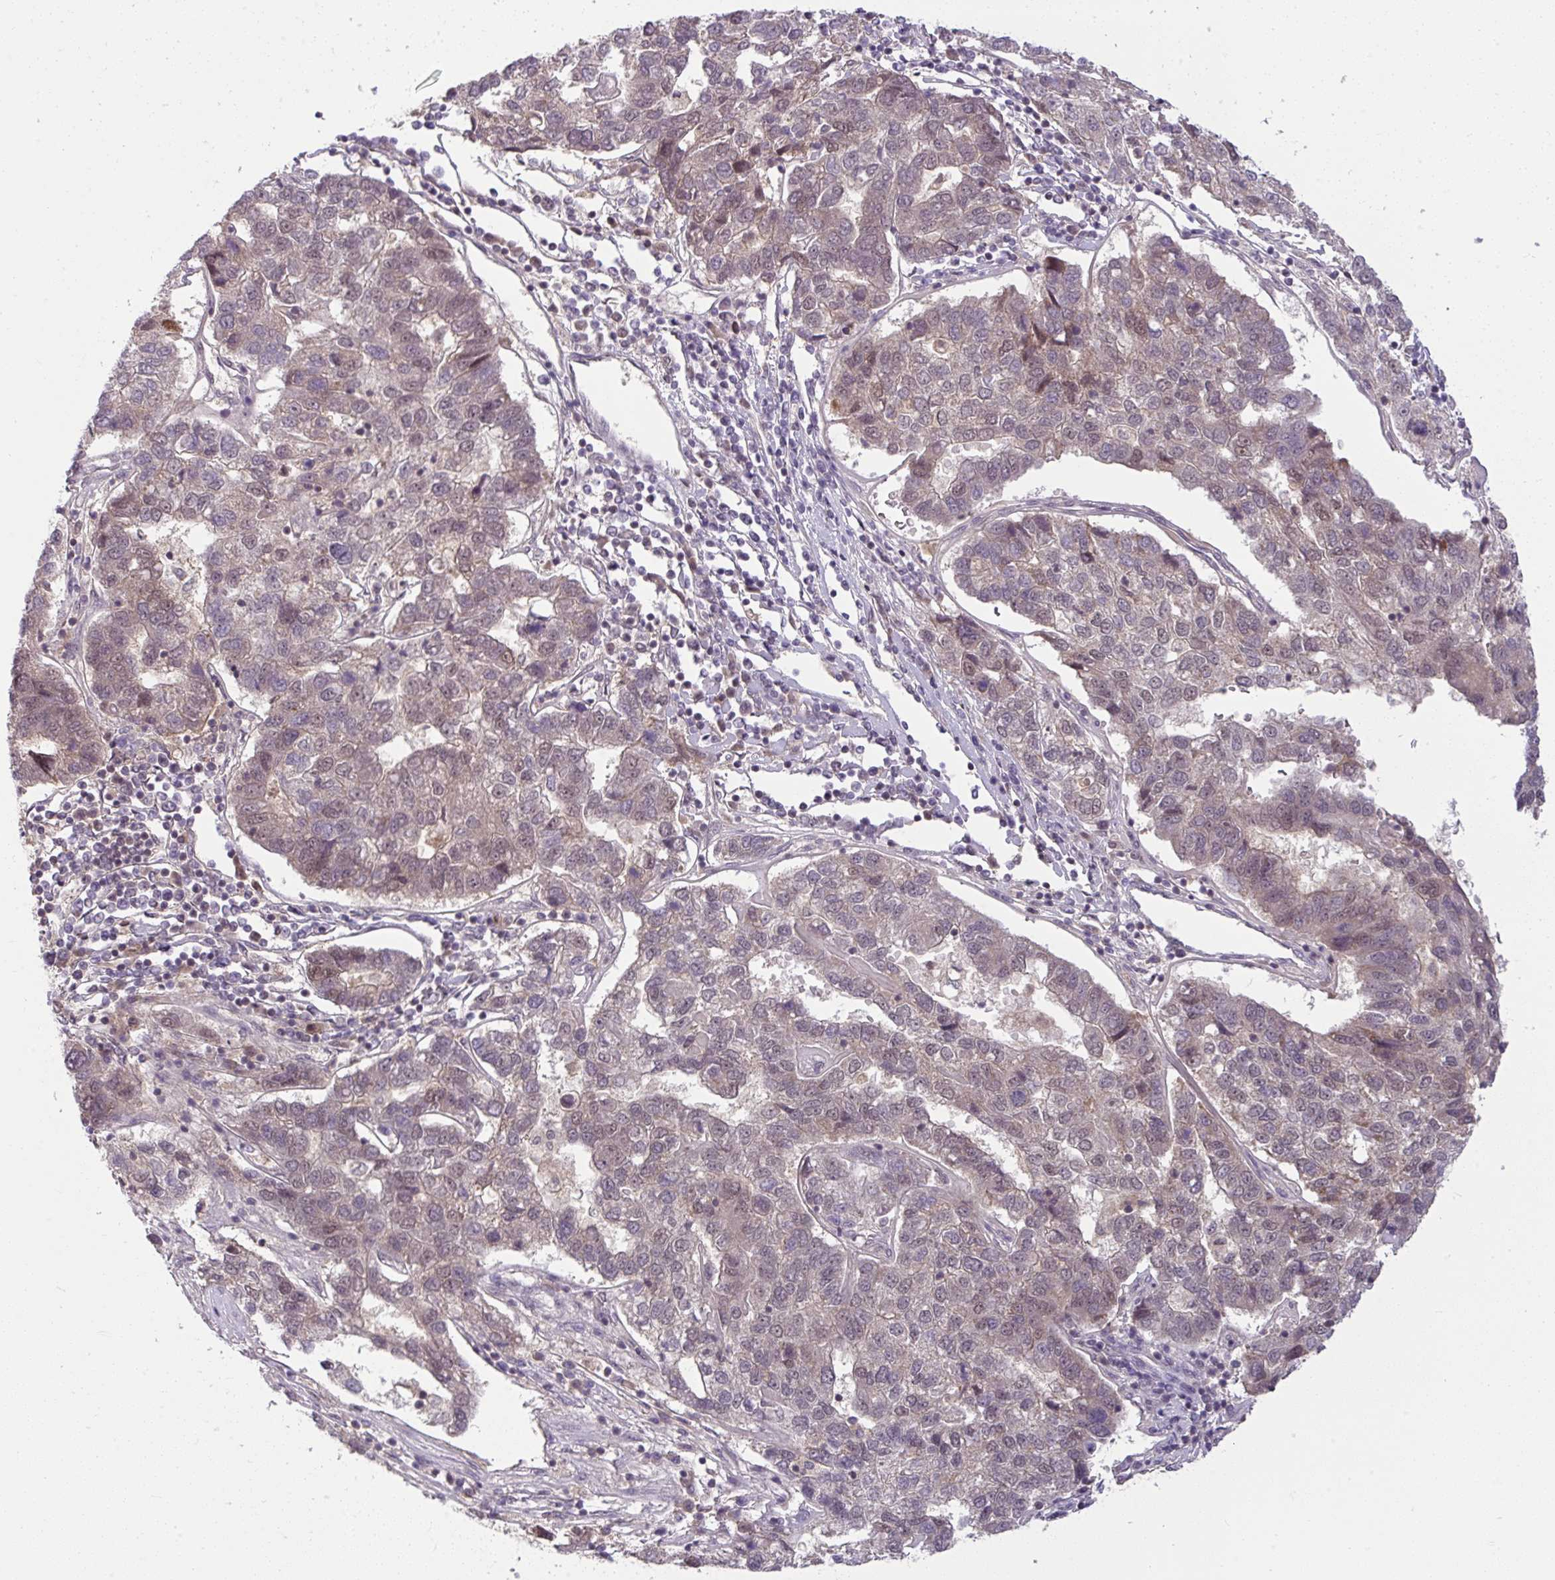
{"staining": {"intensity": "weak", "quantity": ">75%", "location": "cytoplasmic/membranous,nuclear"}, "tissue": "pancreatic cancer", "cell_type": "Tumor cells", "image_type": "cancer", "snomed": [{"axis": "morphology", "description": "Adenocarcinoma, NOS"}, {"axis": "topography", "description": "Pancreas"}], "caption": "This is an image of IHC staining of pancreatic cancer (adenocarcinoma), which shows weak positivity in the cytoplasmic/membranous and nuclear of tumor cells.", "gene": "KLF2", "patient": {"sex": "female", "age": 61}}